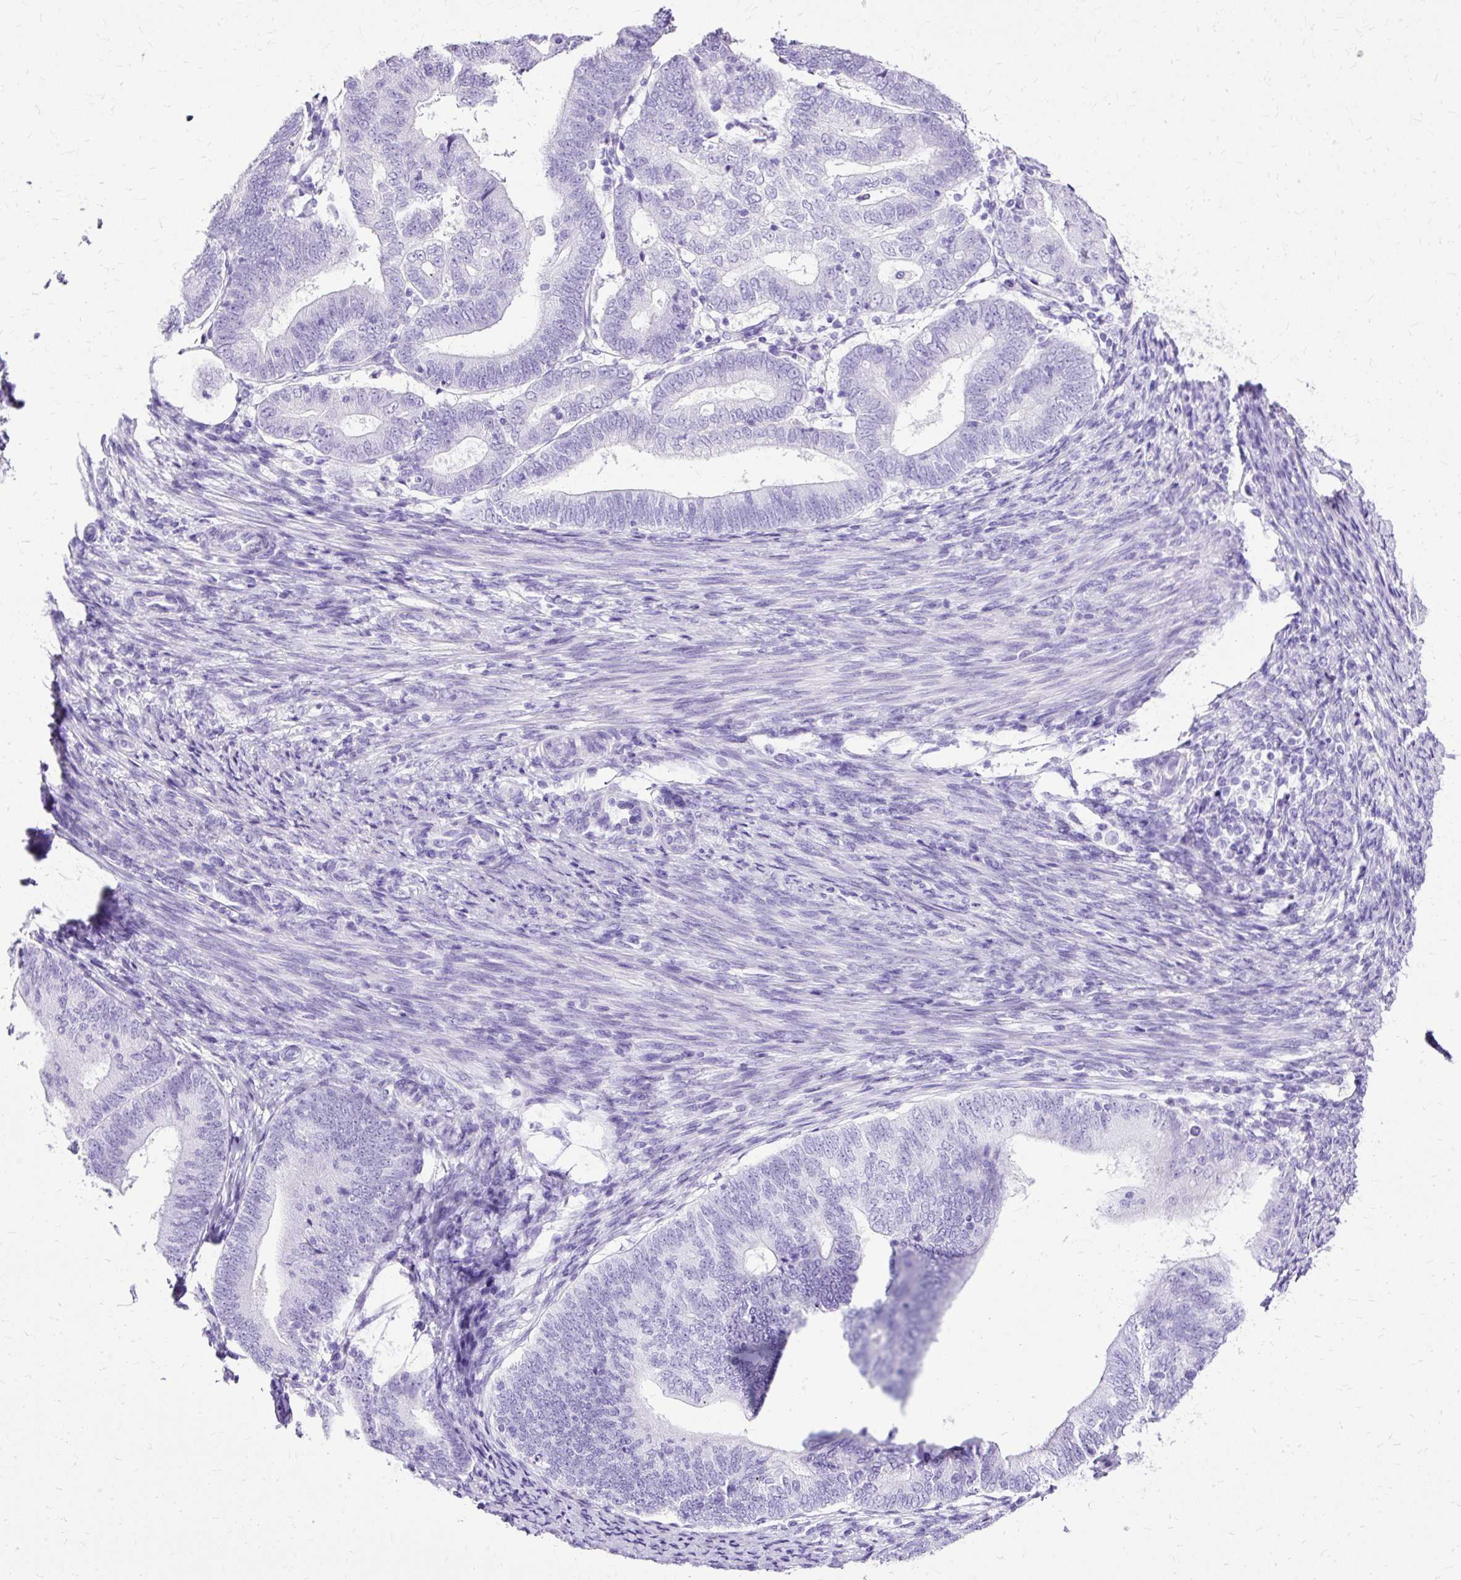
{"staining": {"intensity": "negative", "quantity": "none", "location": "none"}, "tissue": "endometrial cancer", "cell_type": "Tumor cells", "image_type": "cancer", "snomed": [{"axis": "morphology", "description": "Adenocarcinoma, NOS"}, {"axis": "topography", "description": "Endometrium"}], "caption": "Immunohistochemistry (IHC) micrograph of human endometrial cancer stained for a protein (brown), which reveals no expression in tumor cells.", "gene": "SLC8A2", "patient": {"sex": "female", "age": 70}}